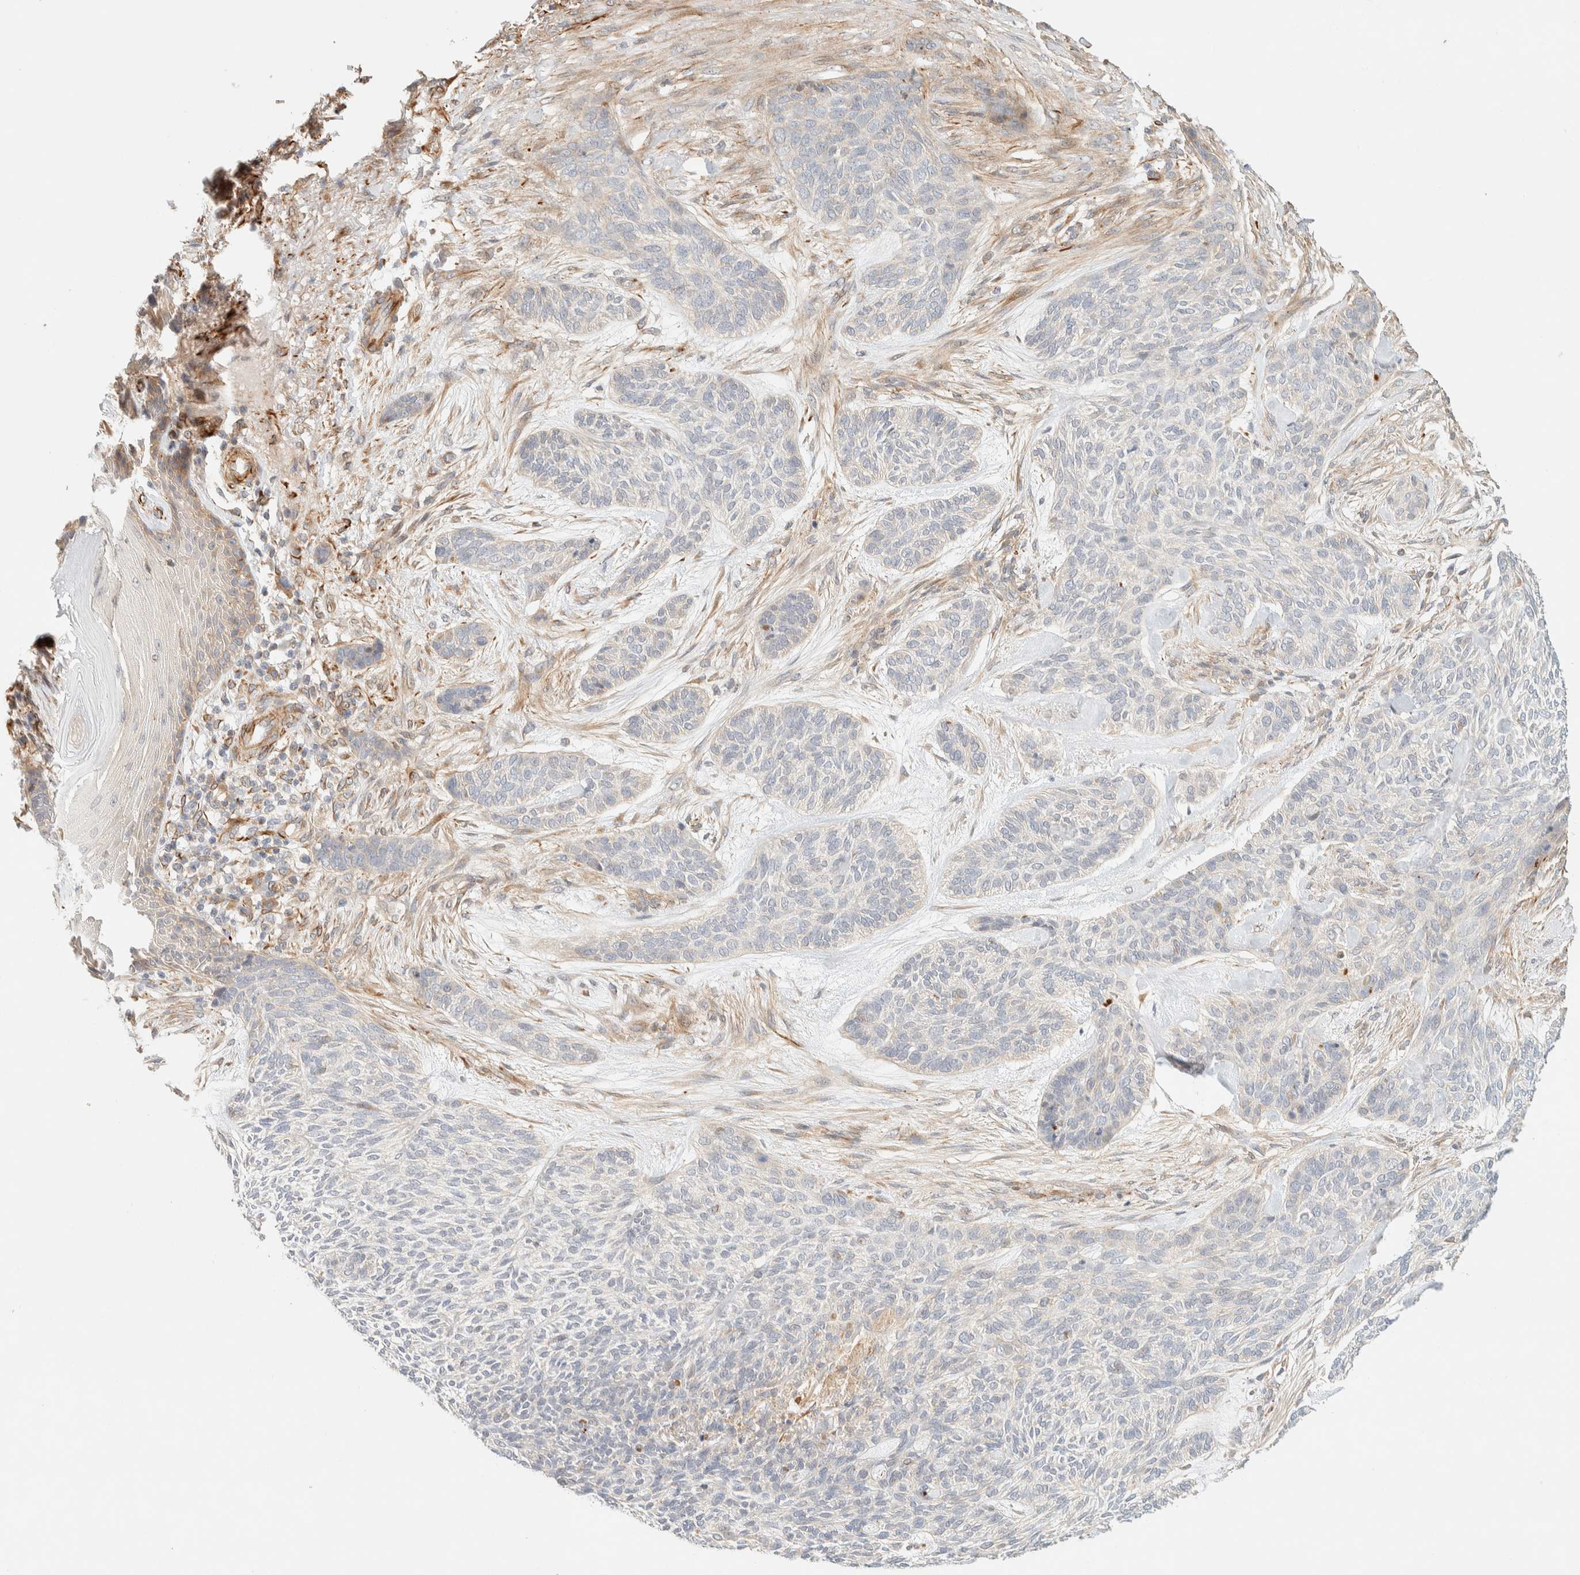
{"staining": {"intensity": "negative", "quantity": "none", "location": "none"}, "tissue": "skin cancer", "cell_type": "Tumor cells", "image_type": "cancer", "snomed": [{"axis": "morphology", "description": "Basal cell carcinoma"}, {"axis": "topography", "description": "Skin"}], "caption": "A photomicrograph of human skin cancer (basal cell carcinoma) is negative for staining in tumor cells.", "gene": "FAT1", "patient": {"sex": "male", "age": 55}}